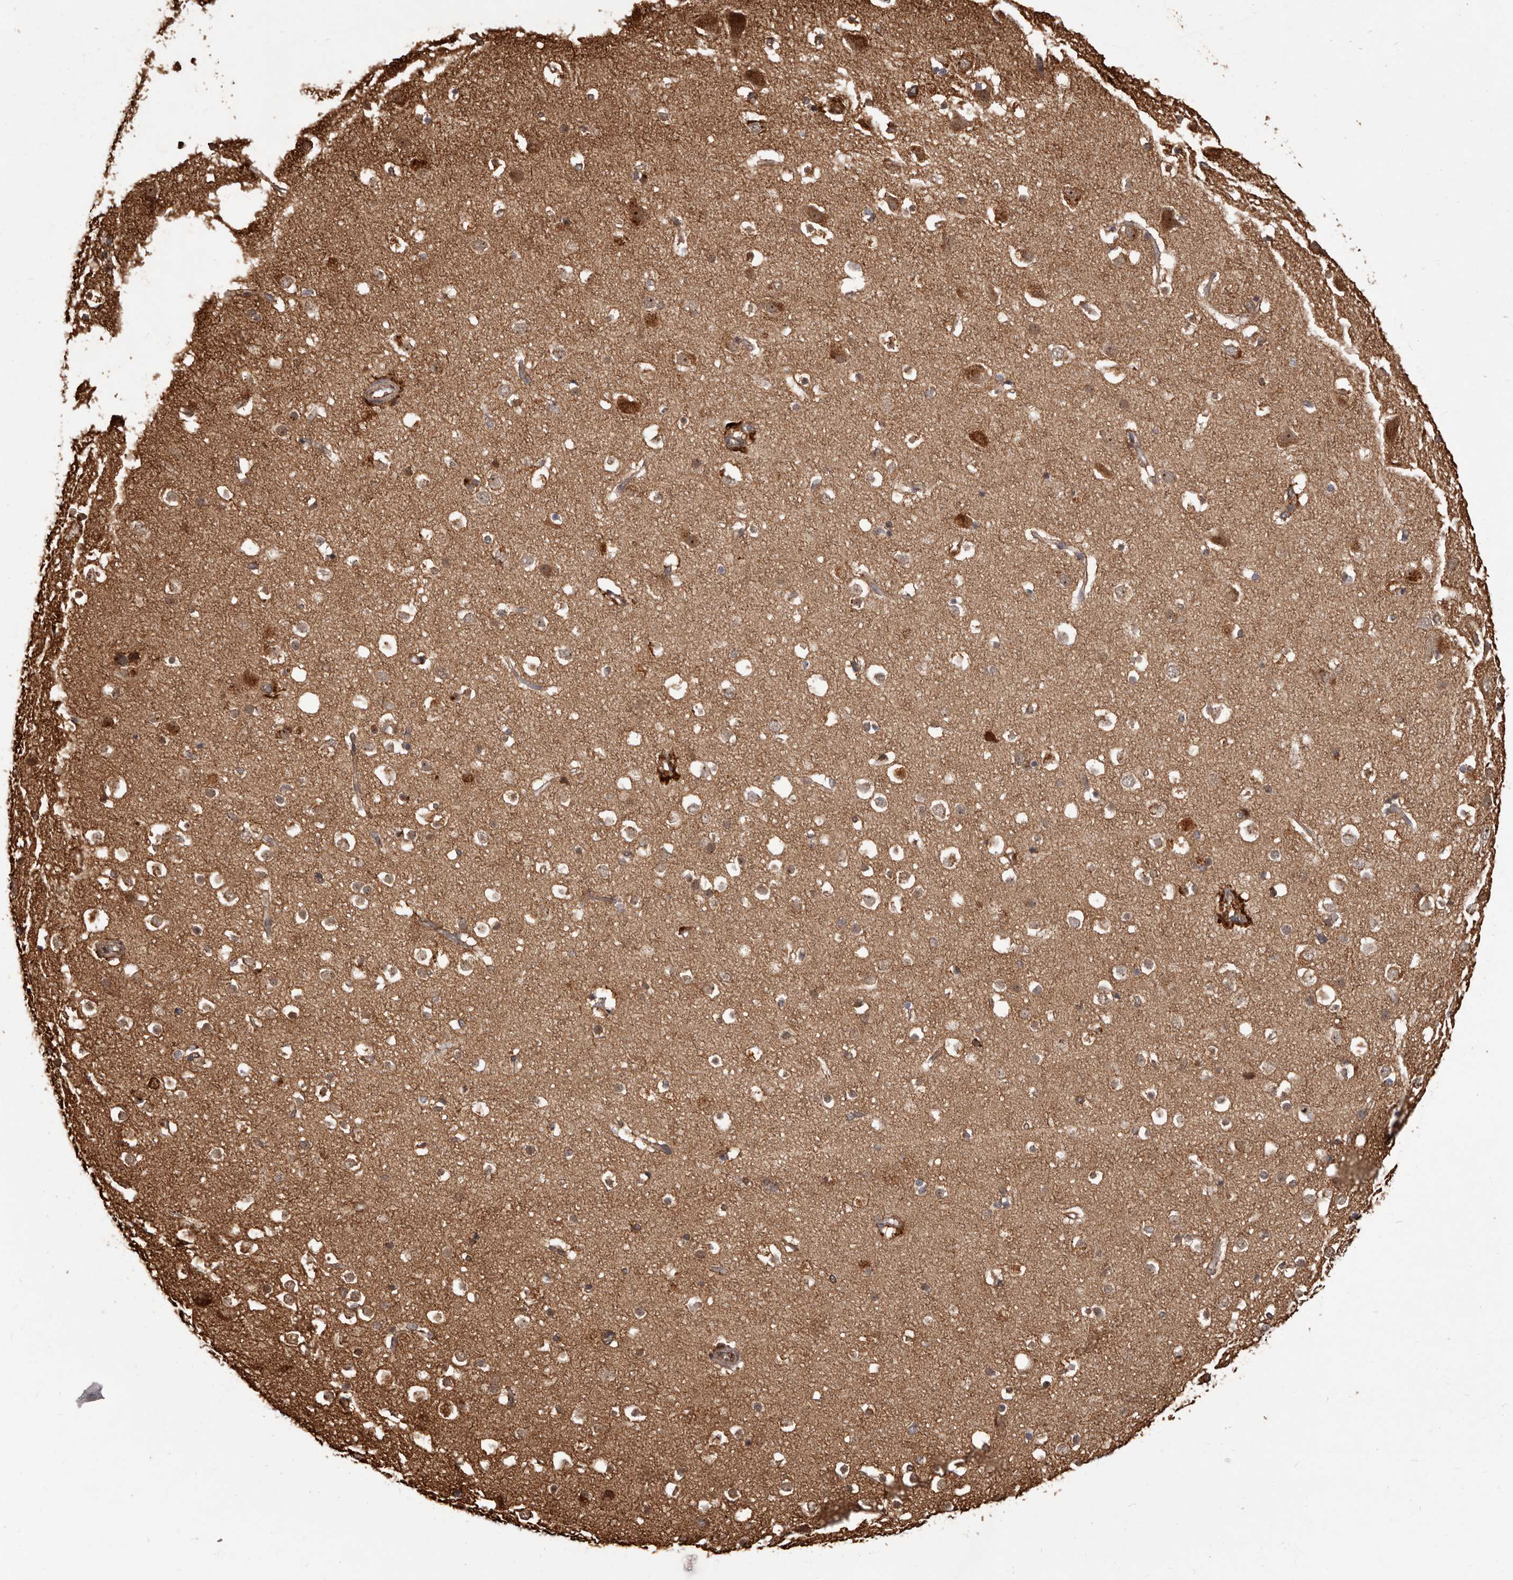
{"staining": {"intensity": "moderate", "quantity": ">75%", "location": "cytoplasmic/membranous"}, "tissue": "cerebral cortex", "cell_type": "Endothelial cells", "image_type": "normal", "snomed": [{"axis": "morphology", "description": "Normal tissue, NOS"}, {"axis": "topography", "description": "Cerebral cortex"}], "caption": "DAB immunohistochemical staining of benign cerebral cortex shows moderate cytoplasmic/membranous protein positivity in approximately >75% of endothelial cells. (IHC, brightfield microscopy, high magnification).", "gene": "MTO1", "patient": {"sex": "male", "age": 54}}